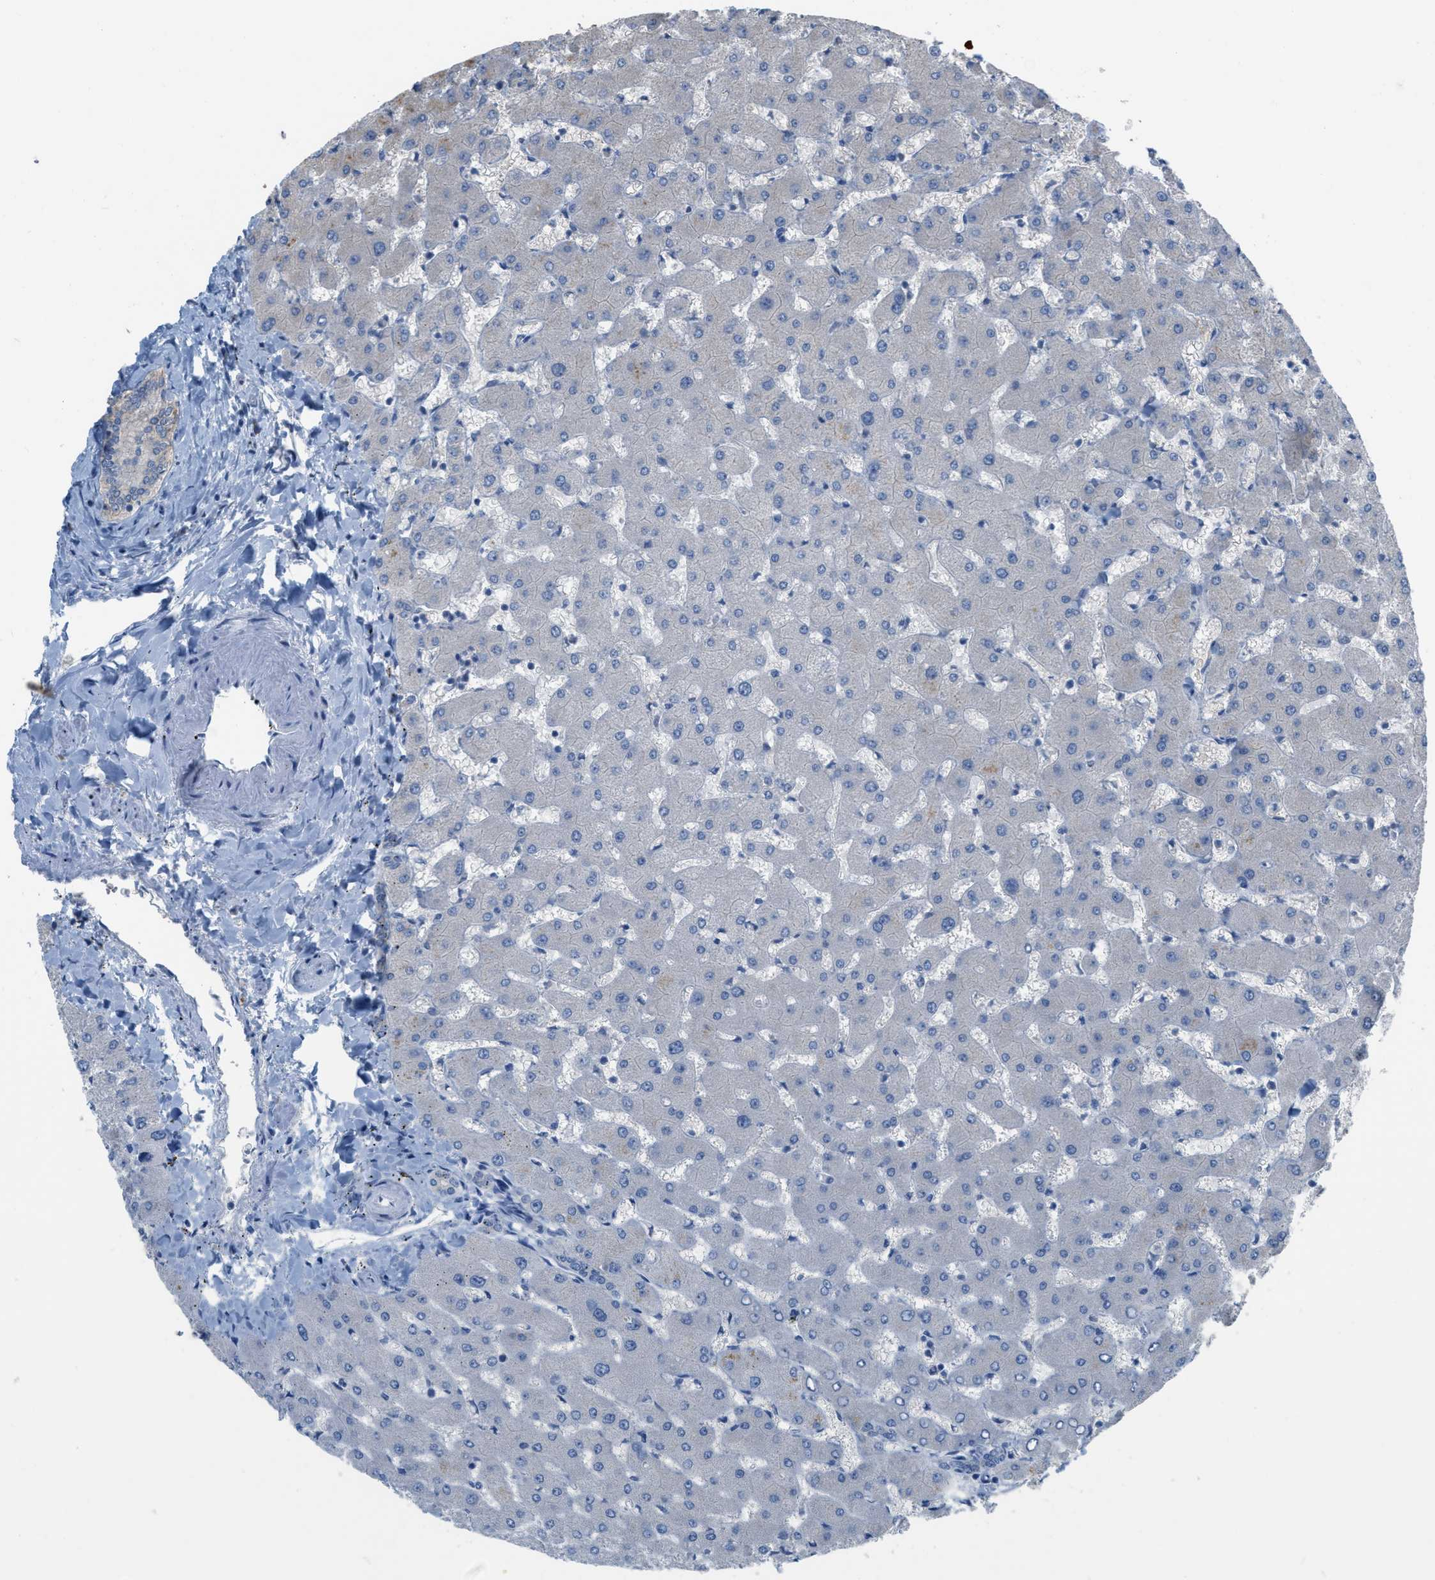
{"staining": {"intensity": "negative", "quantity": "none", "location": "none"}, "tissue": "liver", "cell_type": "Cholangiocytes", "image_type": "normal", "snomed": [{"axis": "morphology", "description": "Normal tissue, NOS"}, {"axis": "topography", "description": "Liver"}], "caption": "This is an immunohistochemistry (IHC) photomicrograph of normal human liver. There is no positivity in cholangiocytes.", "gene": "UBA5", "patient": {"sex": "female", "age": 63}}